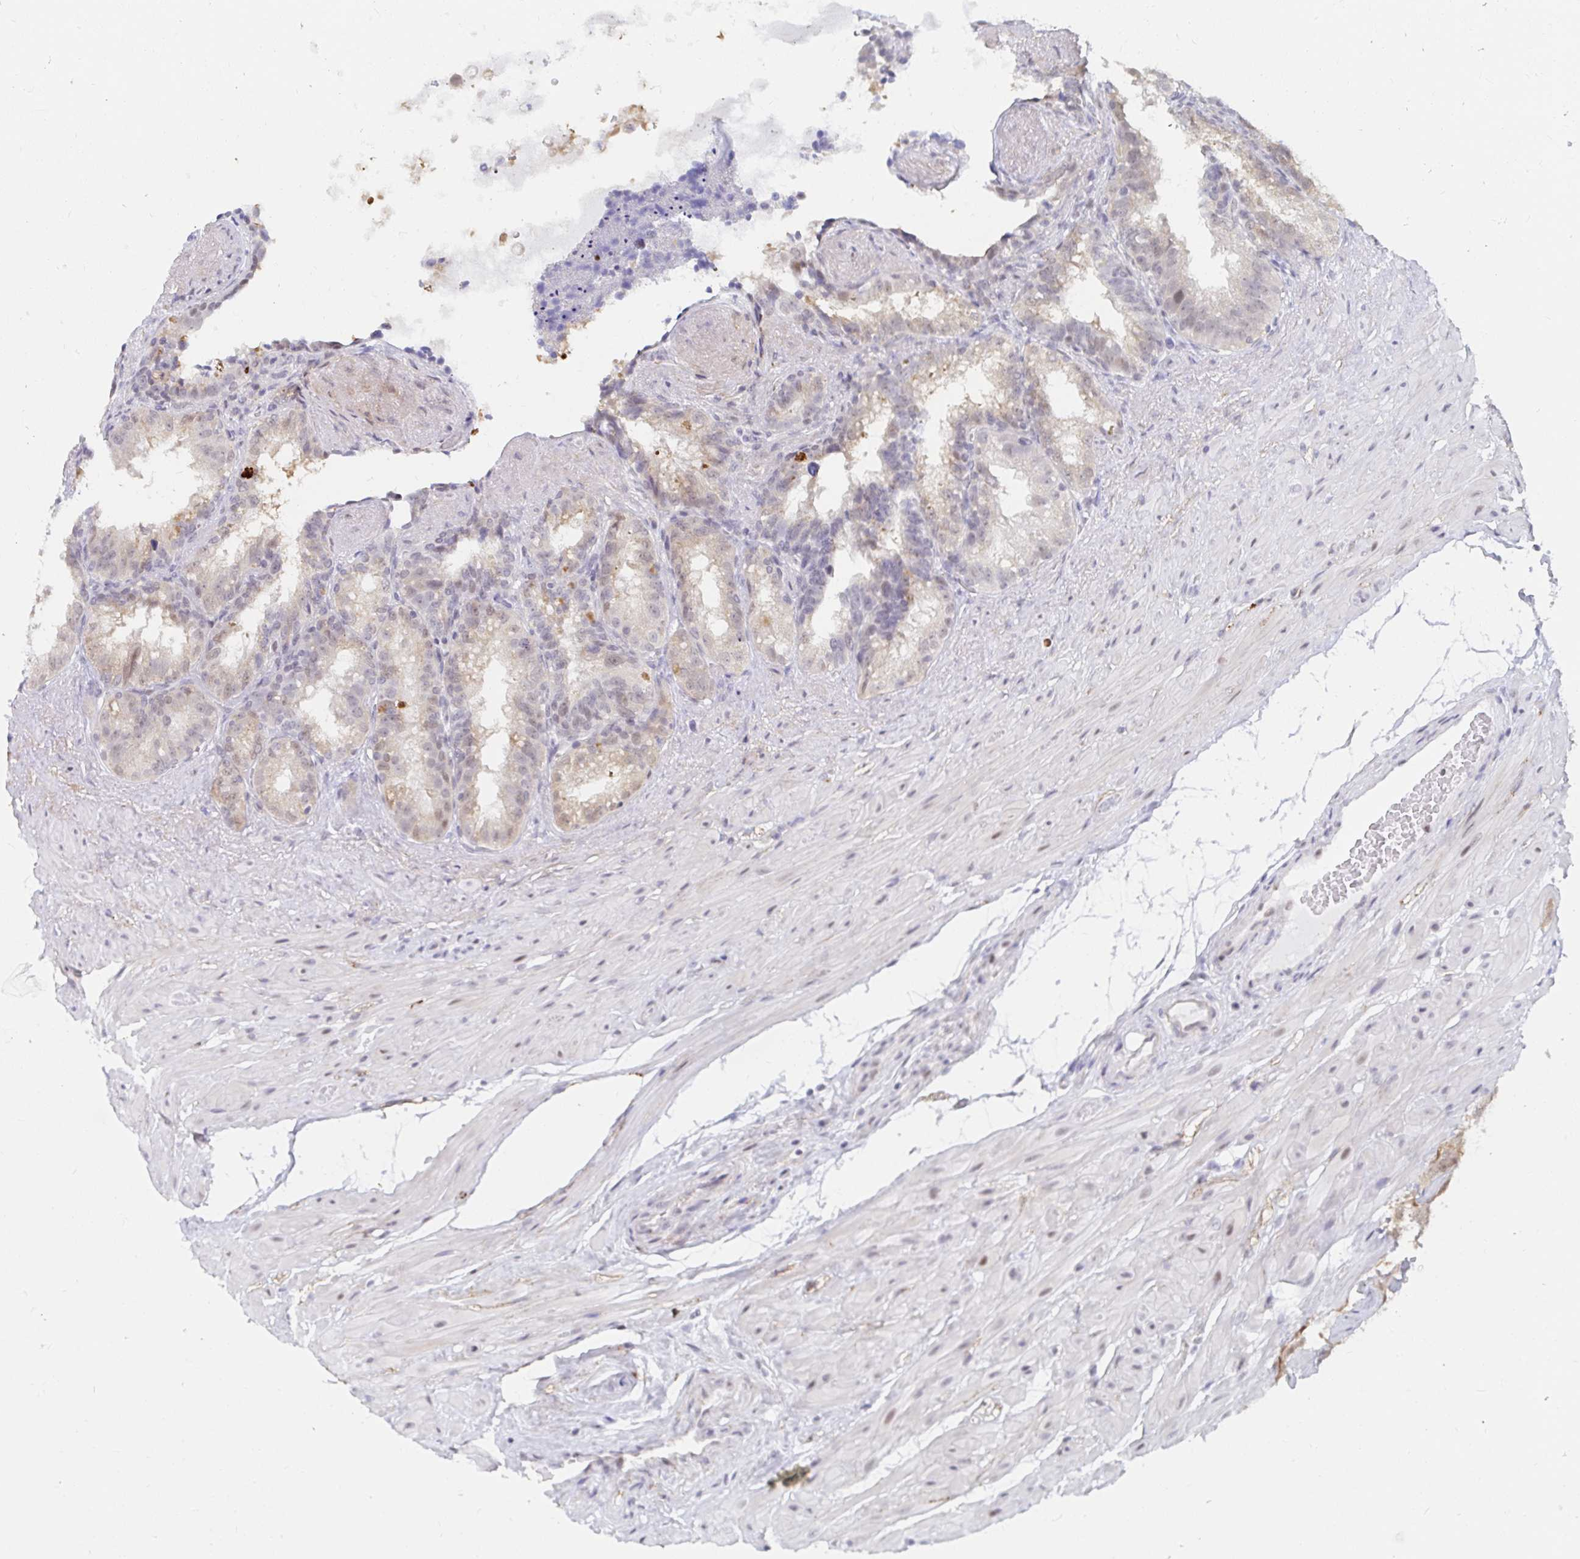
{"staining": {"intensity": "weak", "quantity": "25%-75%", "location": "cytoplasmic/membranous,nuclear"}, "tissue": "seminal vesicle", "cell_type": "Glandular cells", "image_type": "normal", "snomed": [{"axis": "morphology", "description": "Normal tissue, NOS"}, {"axis": "topography", "description": "Seminal veicle"}], "caption": "Seminal vesicle was stained to show a protein in brown. There is low levels of weak cytoplasmic/membranous,nuclear expression in approximately 25%-75% of glandular cells. (DAB (3,3'-diaminobenzidine) = brown stain, brightfield microscopy at high magnification).", "gene": "COL28A1", "patient": {"sex": "male", "age": 60}}